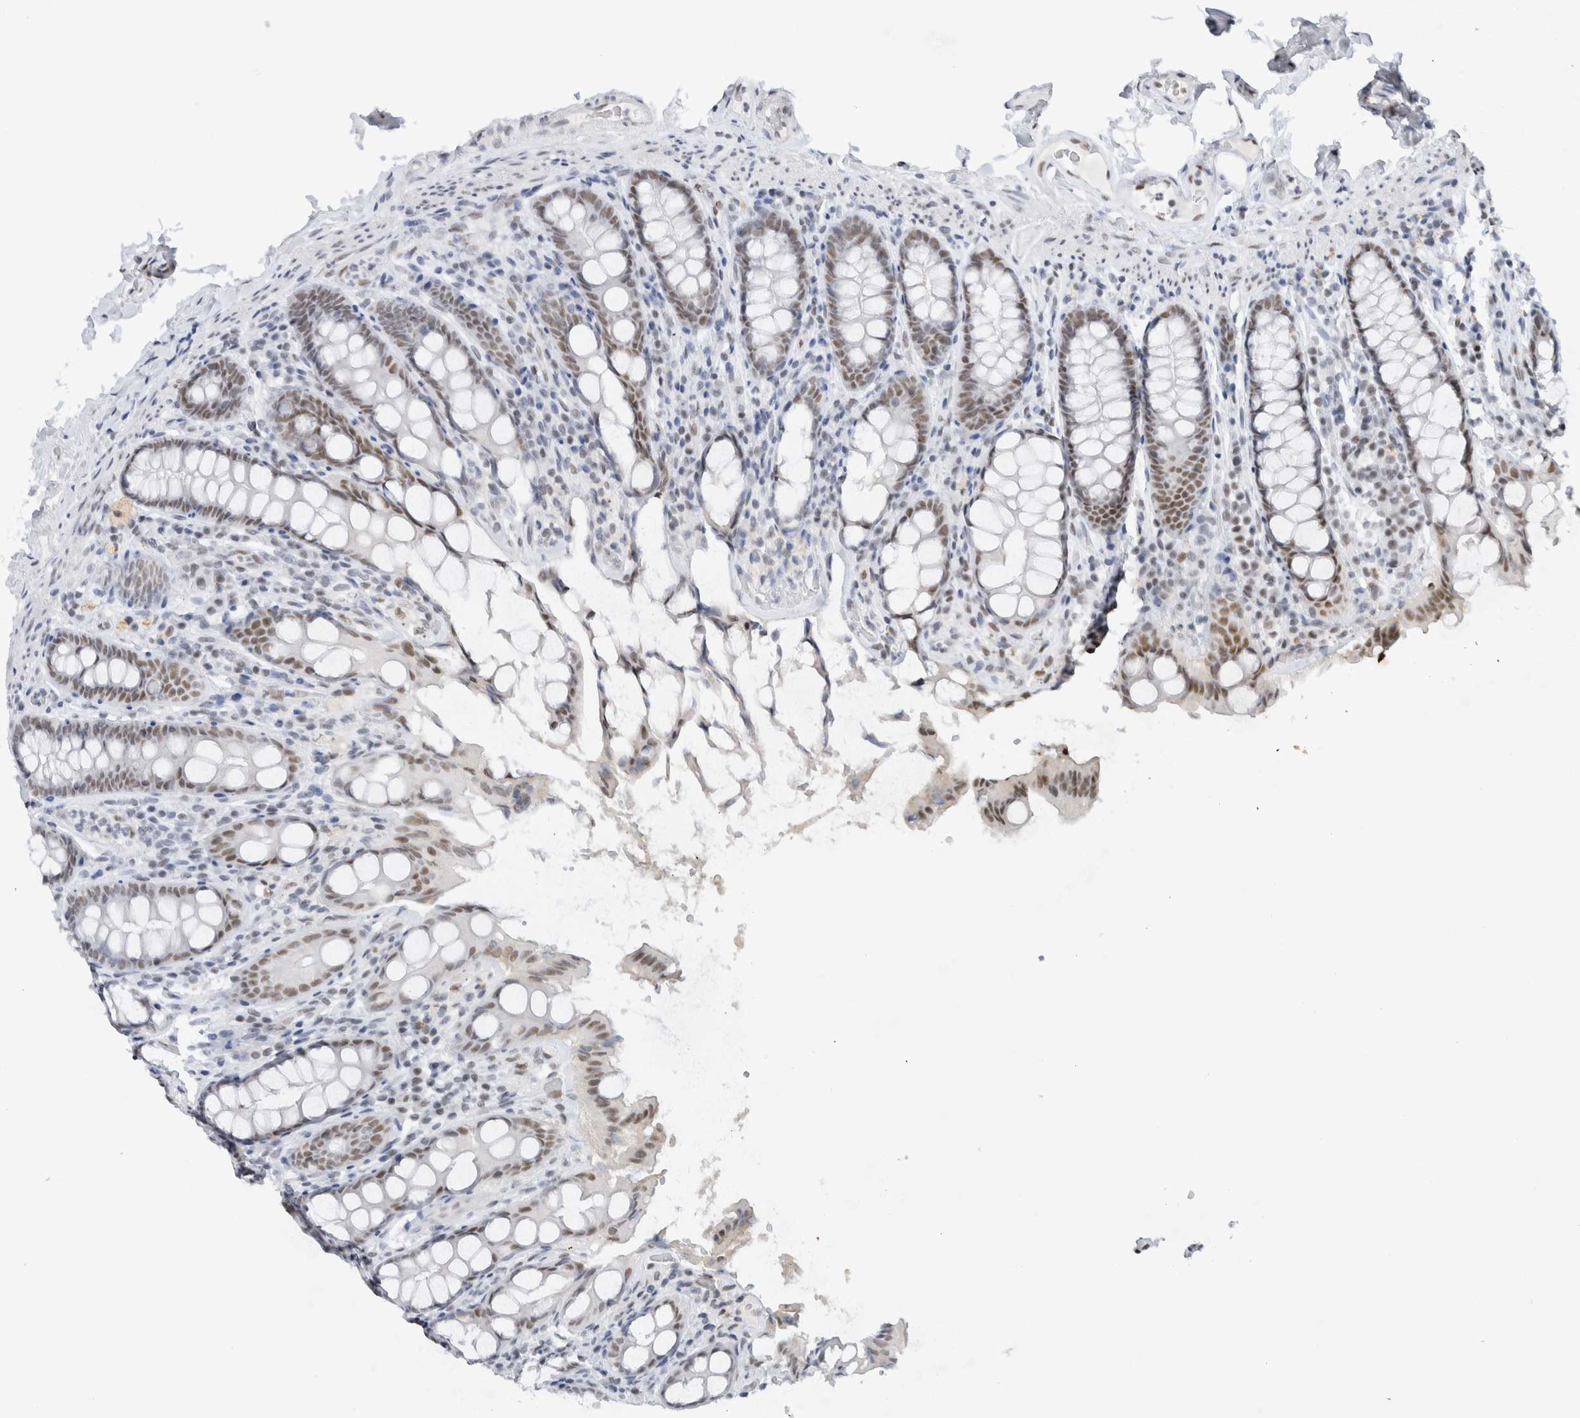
{"staining": {"intensity": "moderate", "quantity": "25%-75%", "location": "nuclear"}, "tissue": "colon", "cell_type": "Endothelial cells", "image_type": "normal", "snomed": [{"axis": "morphology", "description": "Normal tissue, NOS"}, {"axis": "topography", "description": "Colon"}, {"axis": "topography", "description": "Peripheral nerve tissue"}], "caption": "A brown stain shows moderate nuclear positivity of a protein in endothelial cells of normal colon.", "gene": "COPS7A", "patient": {"sex": "female", "age": 61}}